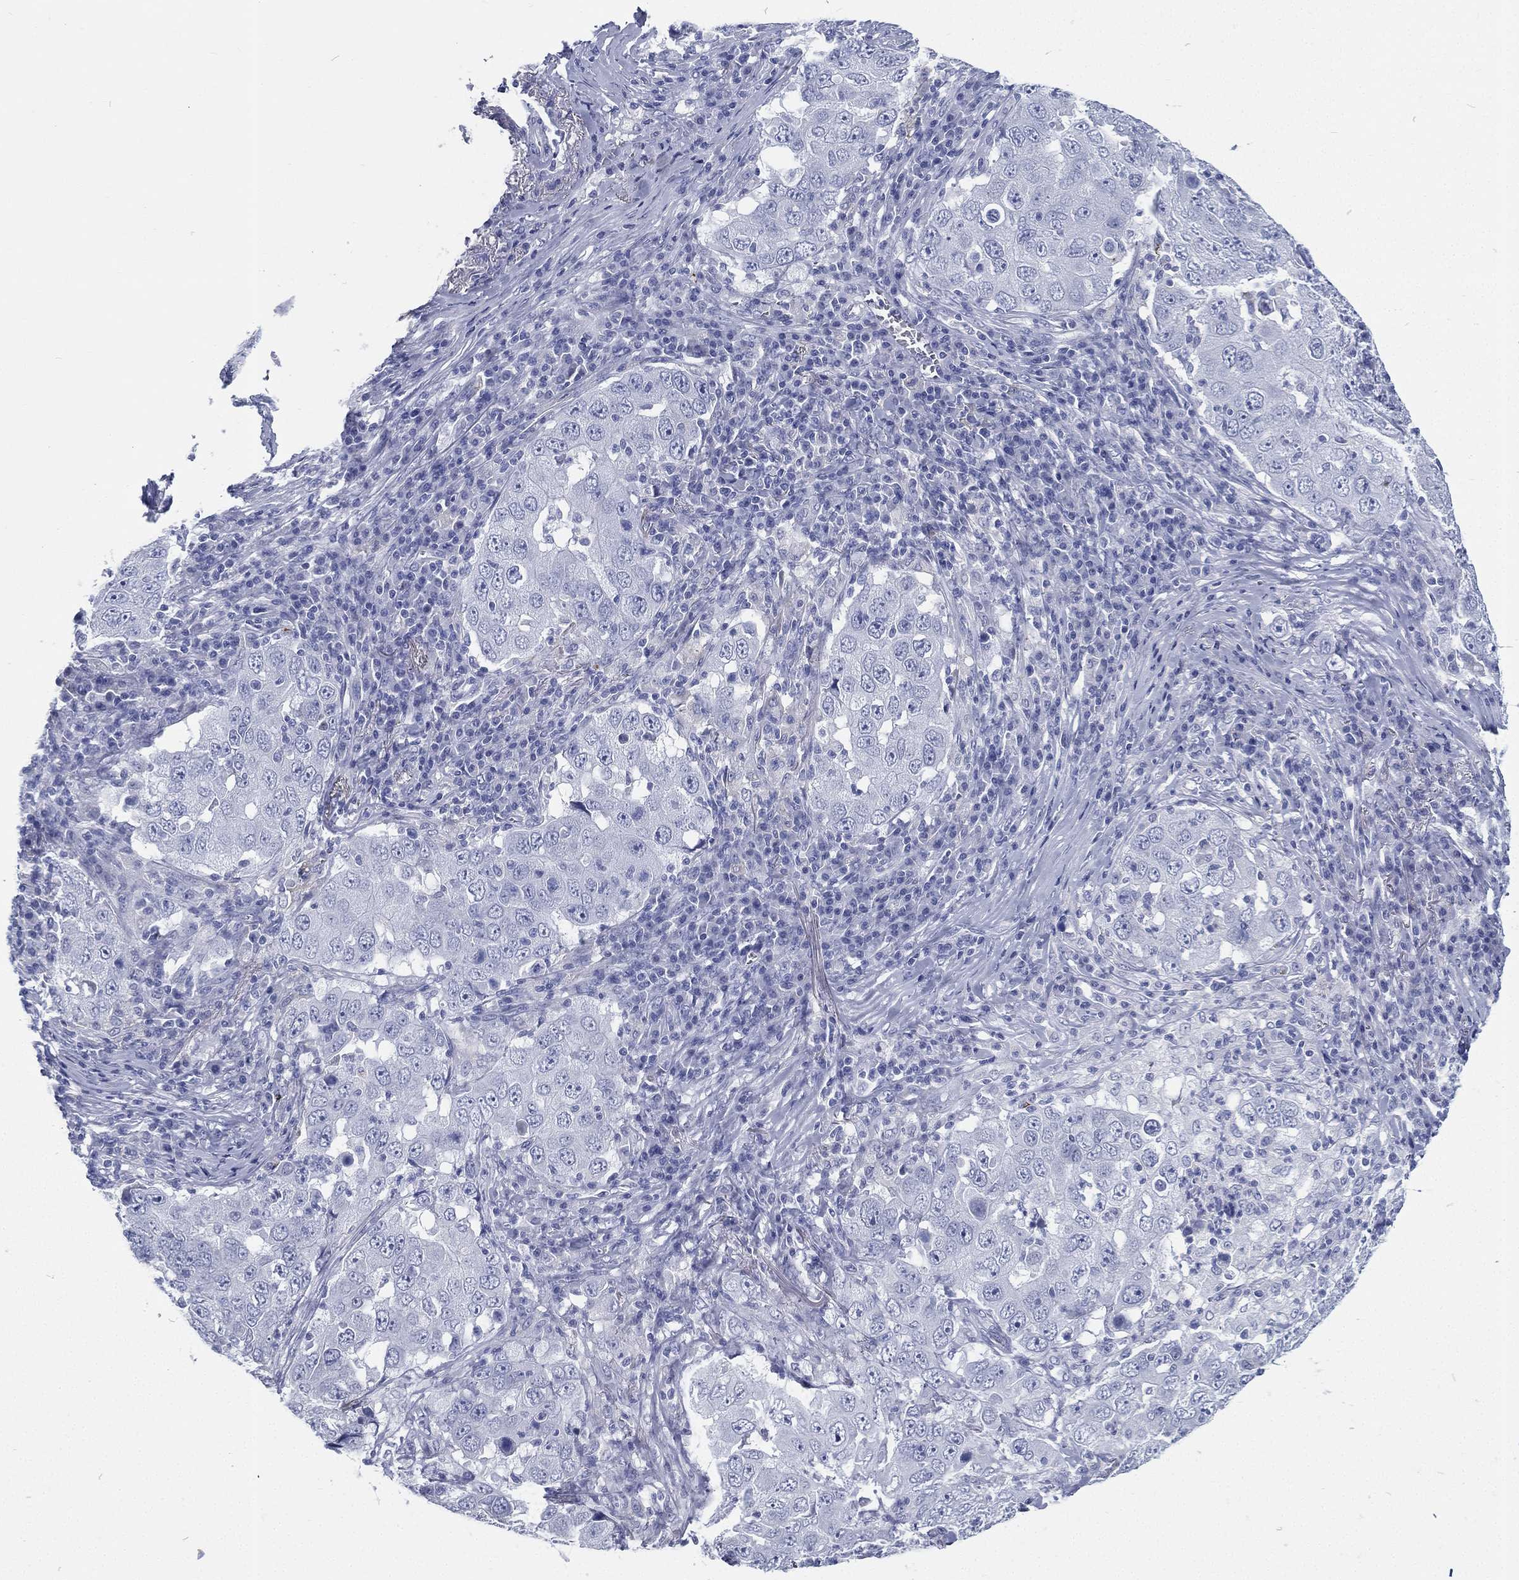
{"staining": {"intensity": "negative", "quantity": "none", "location": "none"}, "tissue": "lung cancer", "cell_type": "Tumor cells", "image_type": "cancer", "snomed": [{"axis": "morphology", "description": "Adenocarcinoma, NOS"}, {"axis": "topography", "description": "Lung"}], "caption": "Histopathology image shows no significant protein staining in tumor cells of adenocarcinoma (lung).", "gene": "RSPH4A", "patient": {"sex": "male", "age": 73}}